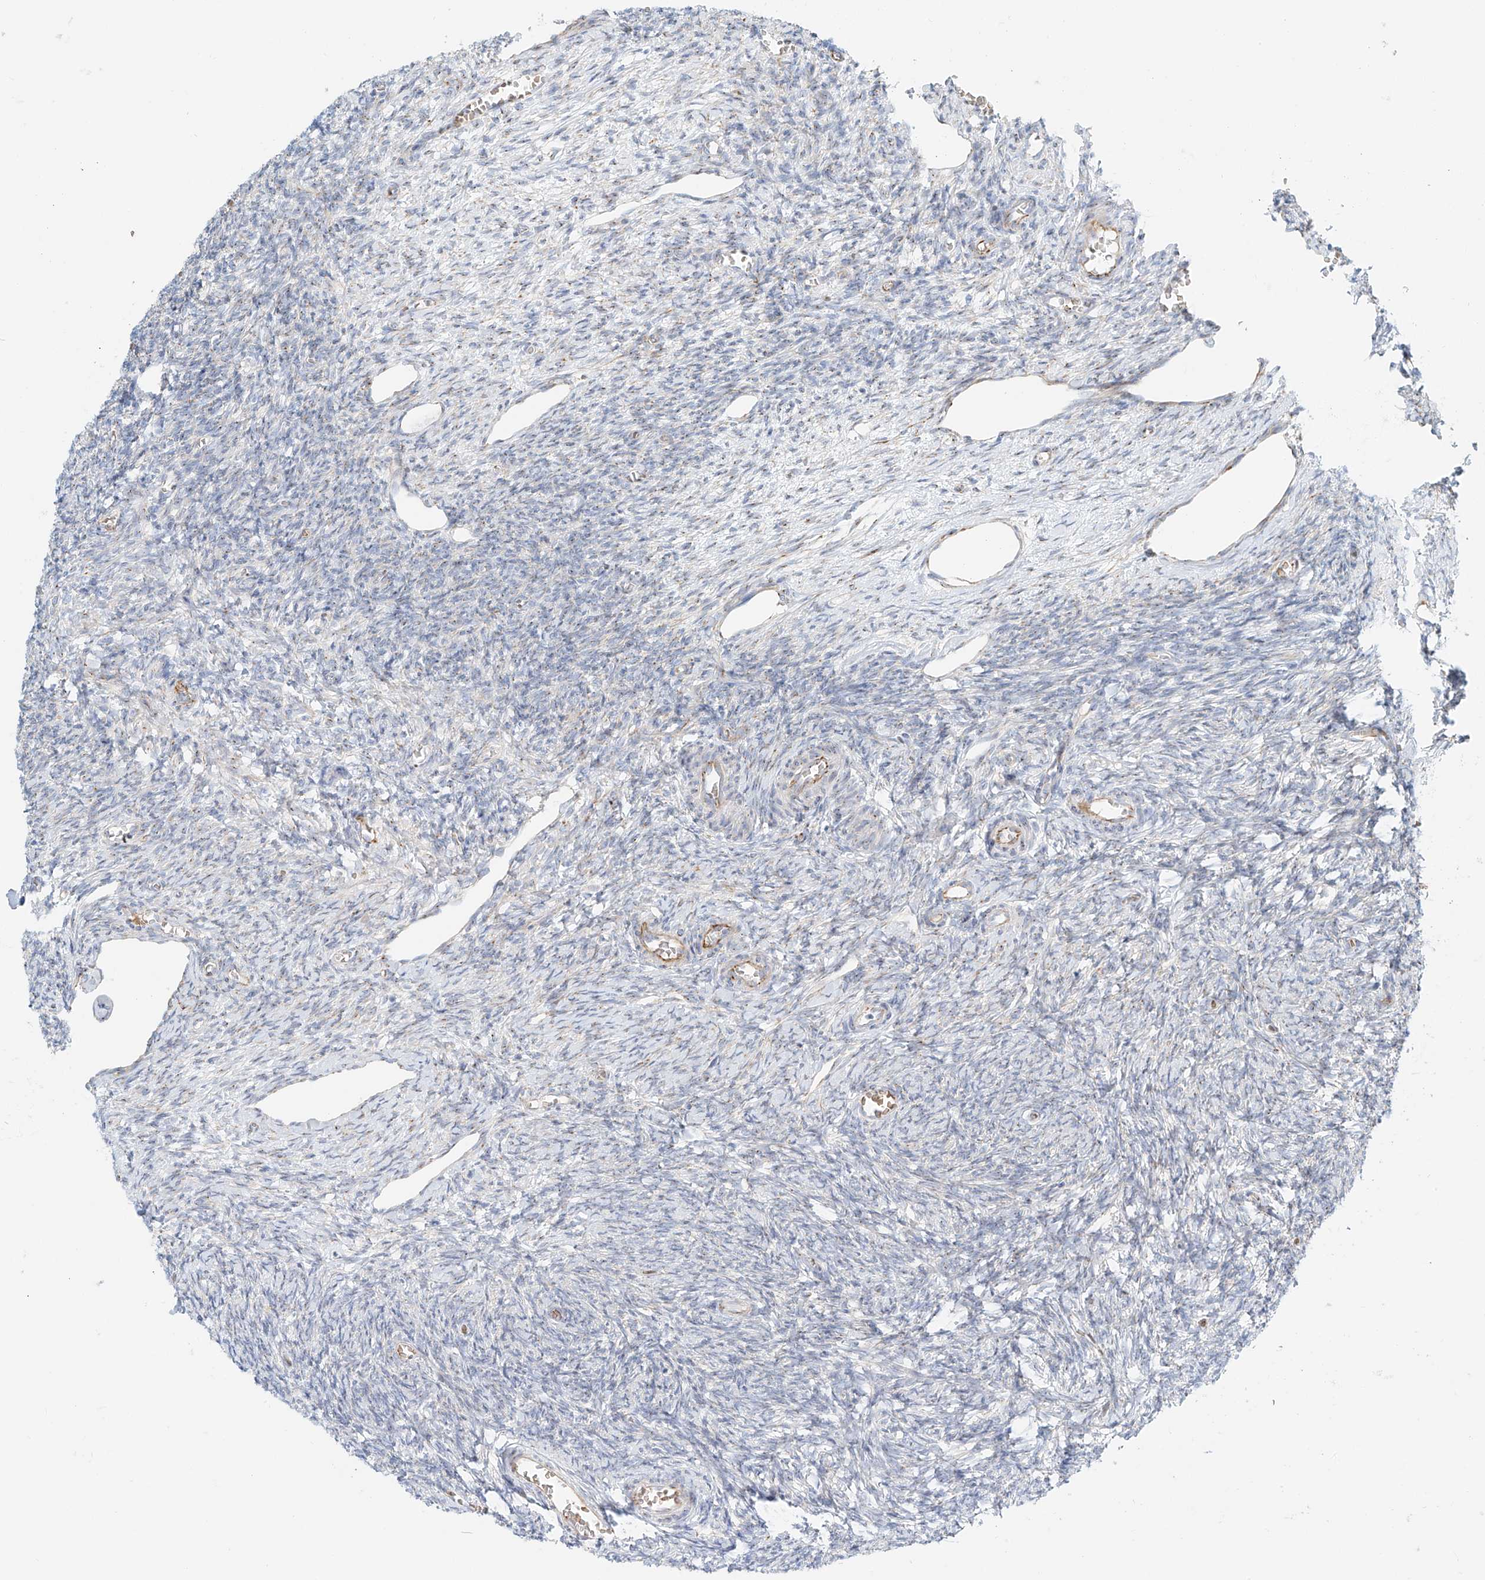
{"staining": {"intensity": "negative", "quantity": "none", "location": "none"}, "tissue": "ovary", "cell_type": "Ovarian stroma cells", "image_type": "normal", "snomed": [{"axis": "morphology", "description": "Normal tissue, NOS"}, {"axis": "topography", "description": "Ovary"}], "caption": "The photomicrograph displays no significant expression in ovarian stroma cells of ovary. The staining was performed using DAB to visualize the protein expression in brown, while the nuclei were stained in blue with hematoxylin (Magnification: 20x).", "gene": "EIPR1", "patient": {"sex": "female", "age": 27}}